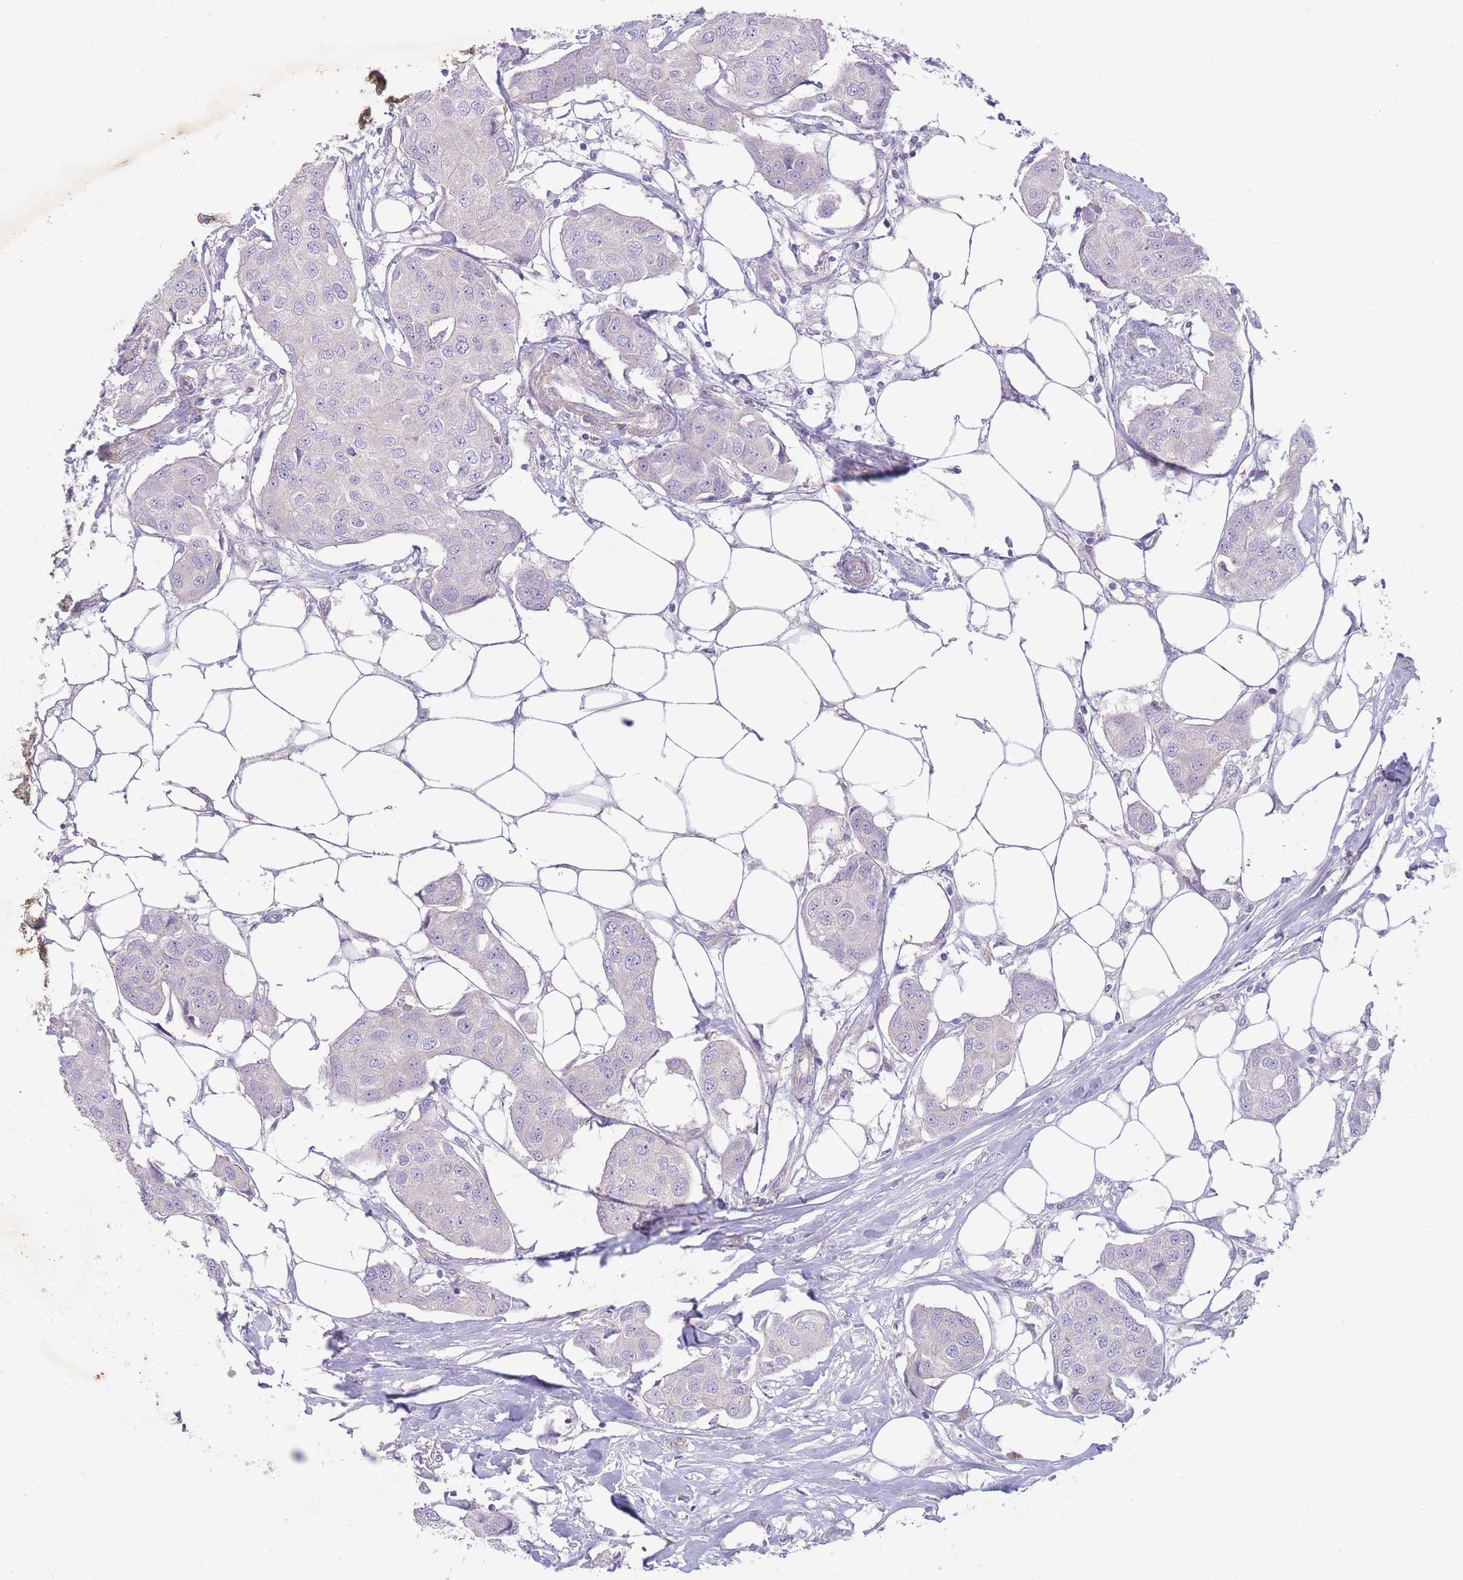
{"staining": {"intensity": "negative", "quantity": "none", "location": "none"}, "tissue": "breast cancer", "cell_type": "Tumor cells", "image_type": "cancer", "snomed": [{"axis": "morphology", "description": "Duct carcinoma"}, {"axis": "topography", "description": "Breast"}, {"axis": "topography", "description": "Lymph node"}], "caption": "A histopathology image of intraductal carcinoma (breast) stained for a protein reveals no brown staining in tumor cells.", "gene": "PNPLA5", "patient": {"sex": "female", "age": 80}}